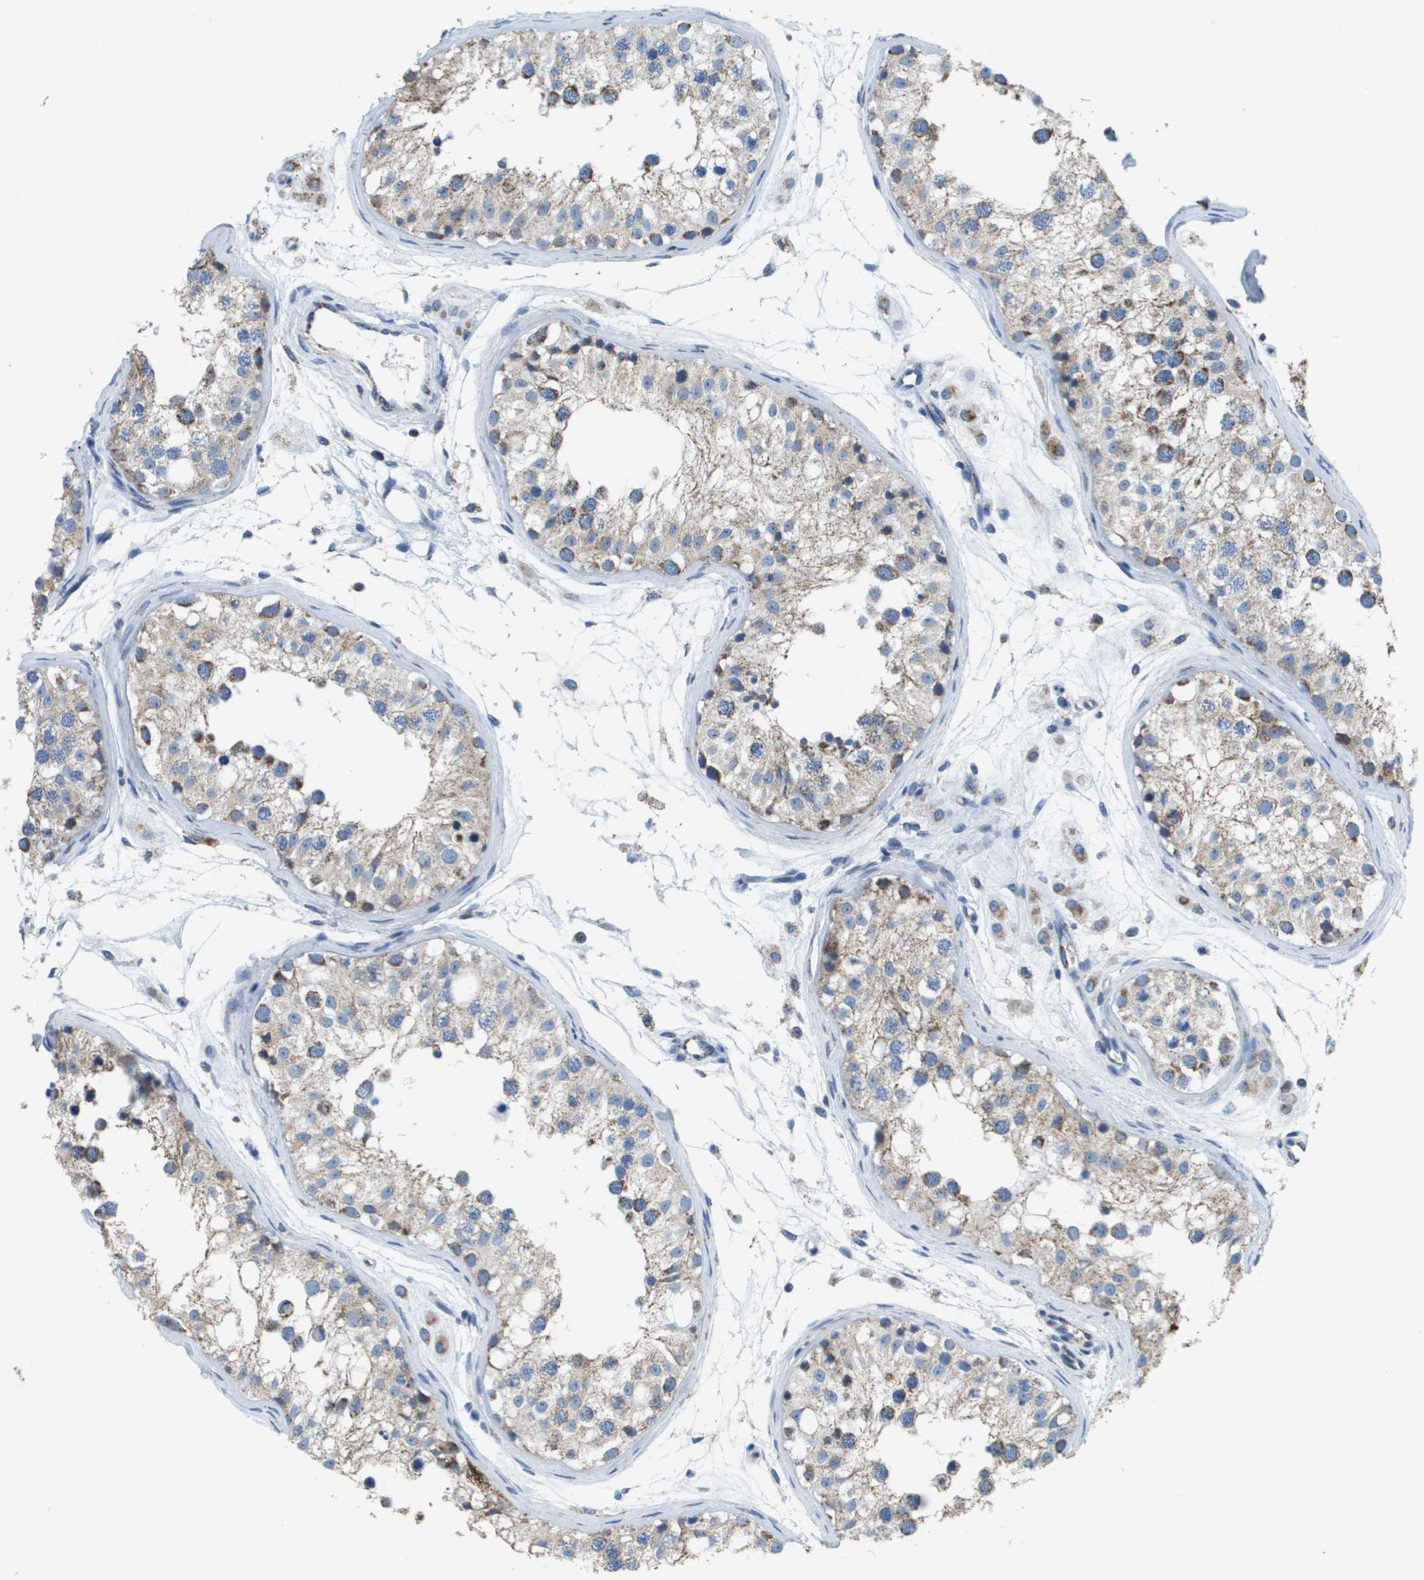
{"staining": {"intensity": "moderate", "quantity": "25%-75%", "location": "cytoplasmic/membranous"}, "tissue": "testis", "cell_type": "Cells in seminiferous ducts", "image_type": "normal", "snomed": [{"axis": "morphology", "description": "Normal tissue, NOS"}, {"axis": "morphology", "description": "Adenocarcinoma, metastatic, NOS"}, {"axis": "topography", "description": "Testis"}], "caption": "High-power microscopy captured an immunohistochemistry (IHC) micrograph of normal testis, revealing moderate cytoplasmic/membranous staining in approximately 25%-75% of cells in seminiferous ducts.", "gene": "ATP5F1B", "patient": {"sex": "male", "age": 26}}